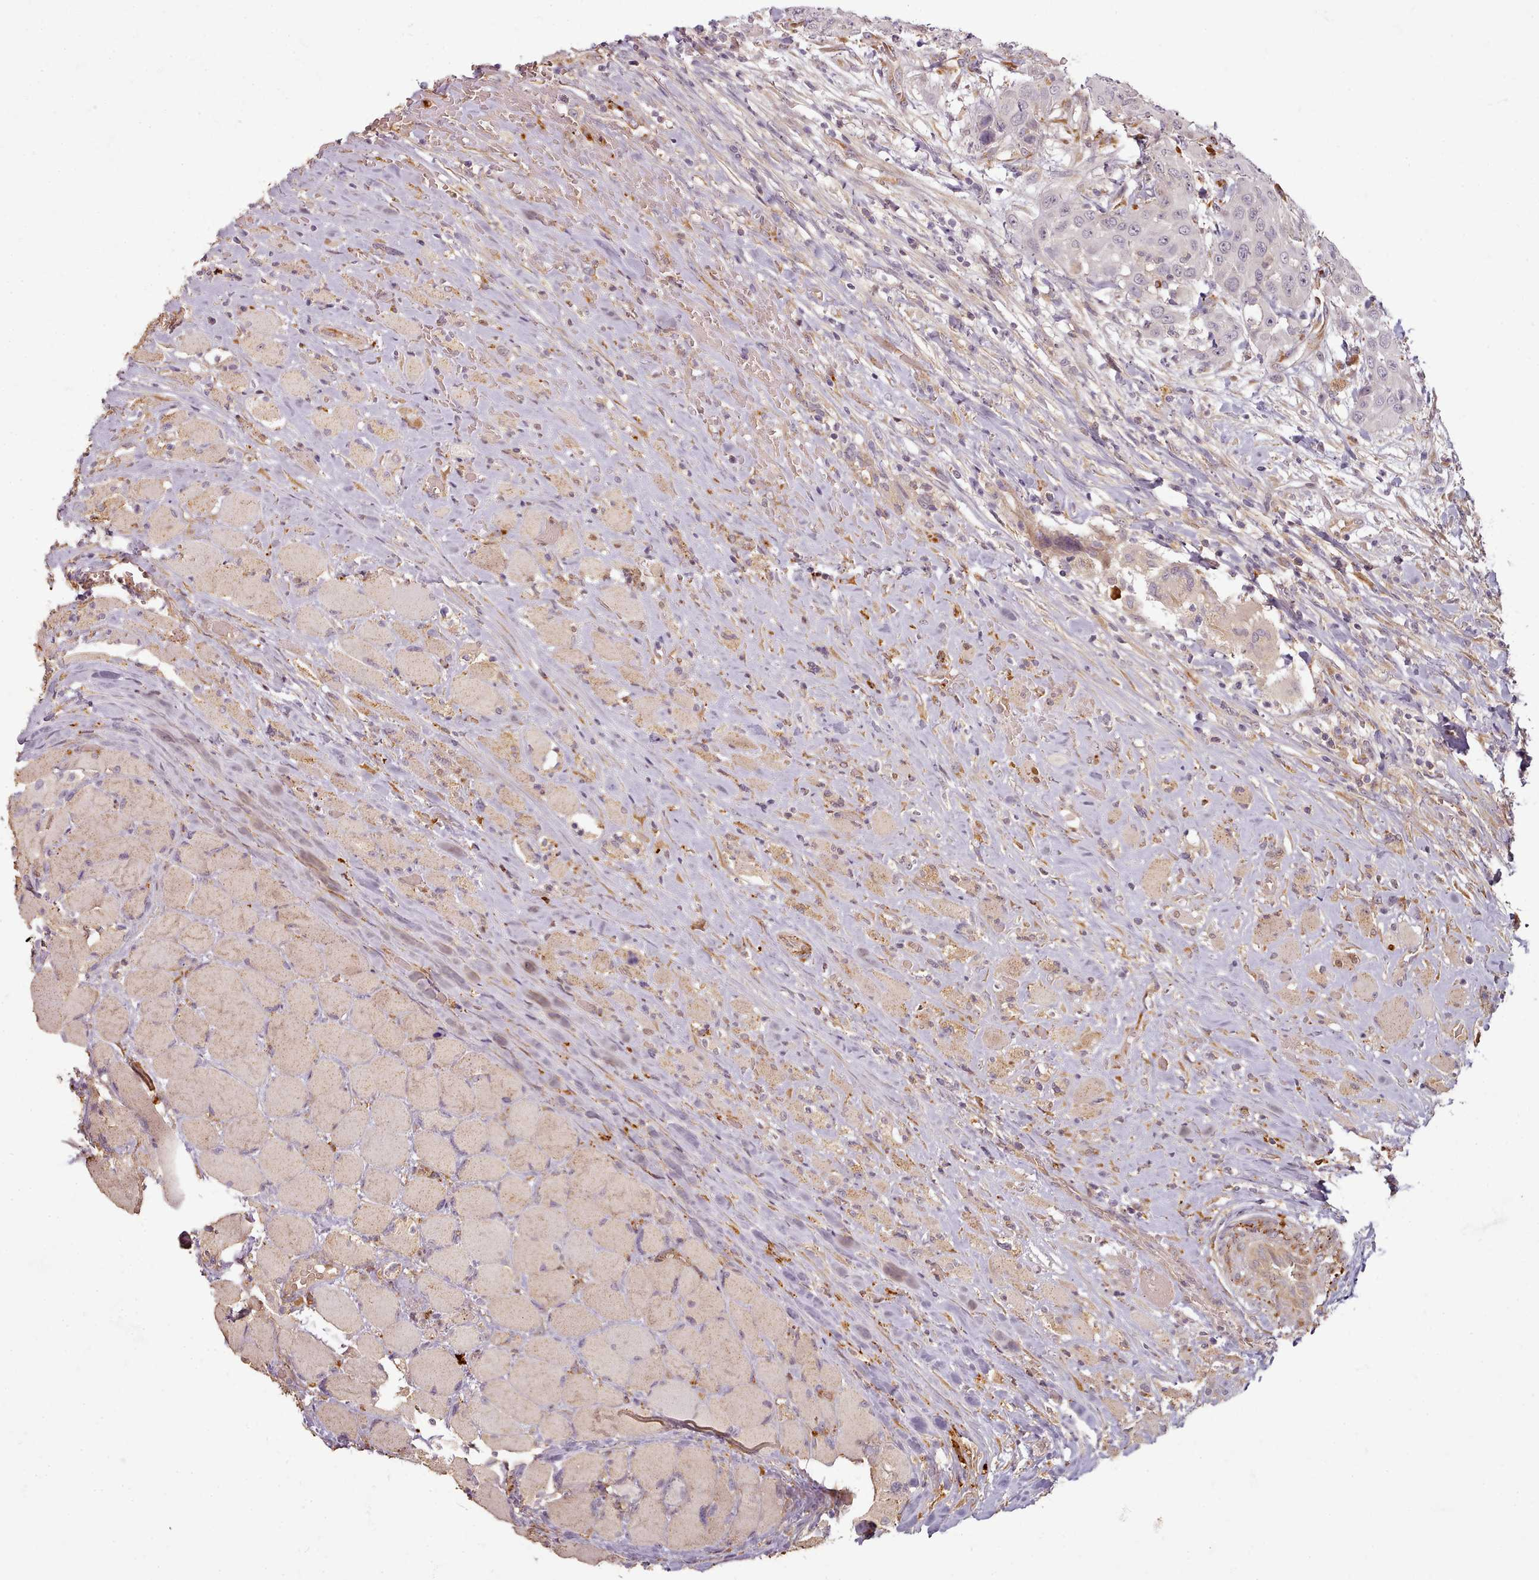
{"staining": {"intensity": "negative", "quantity": "none", "location": "none"}, "tissue": "head and neck cancer", "cell_type": "Tumor cells", "image_type": "cancer", "snomed": [{"axis": "morphology", "description": "Squamous cell carcinoma, NOS"}, {"axis": "topography", "description": "Head-Neck"}], "caption": "Immunohistochemistry image of neoplastic tissue: human head and neck squamous cell carcinoma stained with DAB reveals no significant protein positivity in tumor cells. (Brightfield microscopy of DAB (3,3'-diaminobenzidine) immunohistochemistry (IHC) at high magnification).", "gene": "C1QTNF5", "patient": {"sex": "male", "age": 81}}